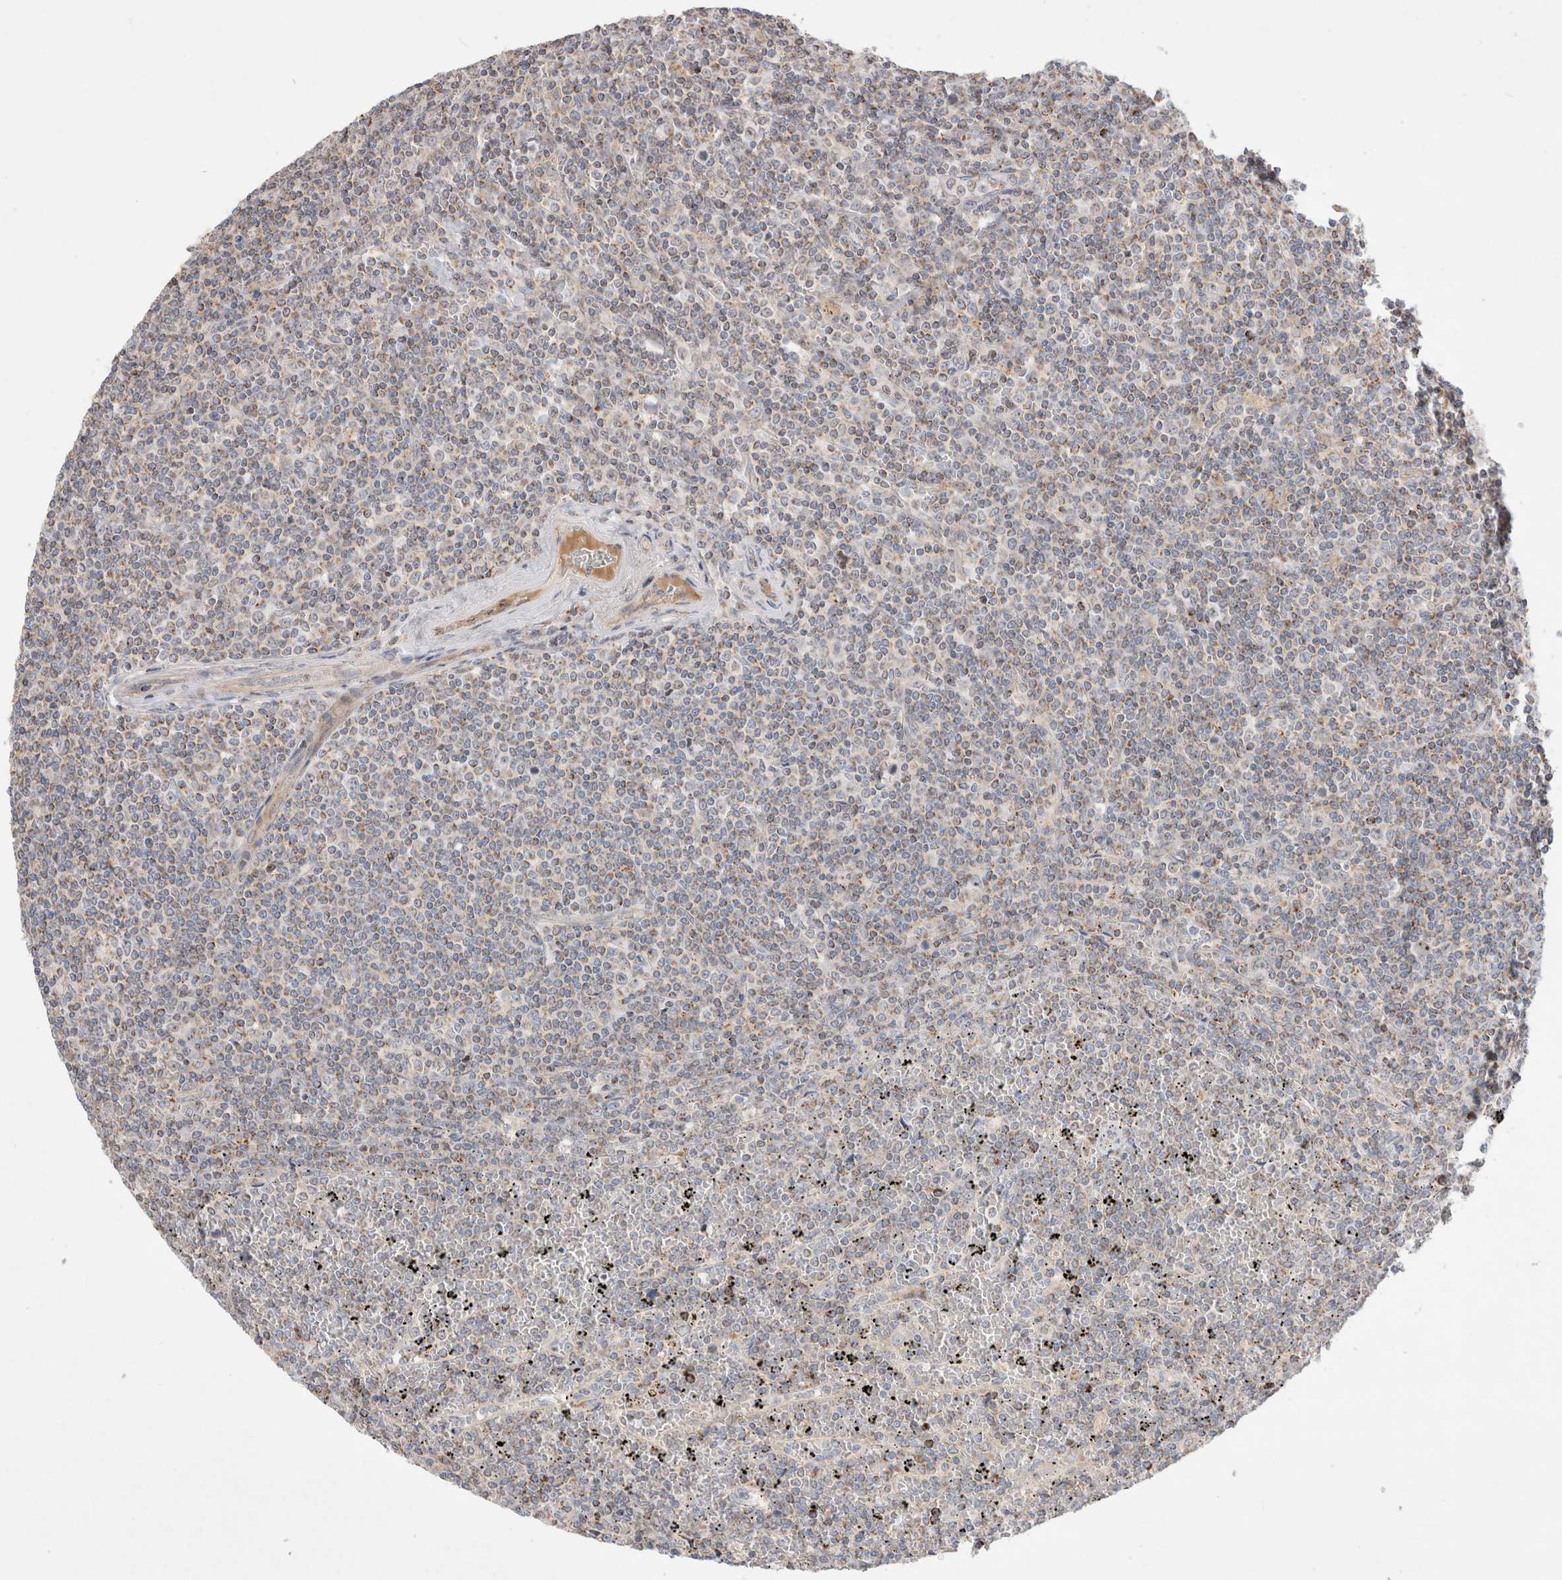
{"staining": {"intensity": "negative", "quantity": "none", "location": "none"}, "tissue": "lymphoma", "cell_type": "Tumor cells", "image_type": "cancer", "snomed": [{"axis": "morphology", "description": "Malignant lymphoma, non-Hodgkin's type, Low grade"}, {"axis": "topography", "description": "Spleen"}], "caption": "High magnification brightfield microscopy of malignant lymphoma, non-Hodgkin's type (low-grade) stained with DAB (3,3'-diaminobenzidine) (brown) and counterstained with hematoxylin (blue): tumor cells show no significant expression. Brightfield microscopy of immunohistochemistry (IHC) stained with DAB (3,3'-diaminobenzidine) (brown) and hematoxylin (blue), captured at high magnification.", "gene": "CHADL", "patient": {"sex": "female", "age": 19}}